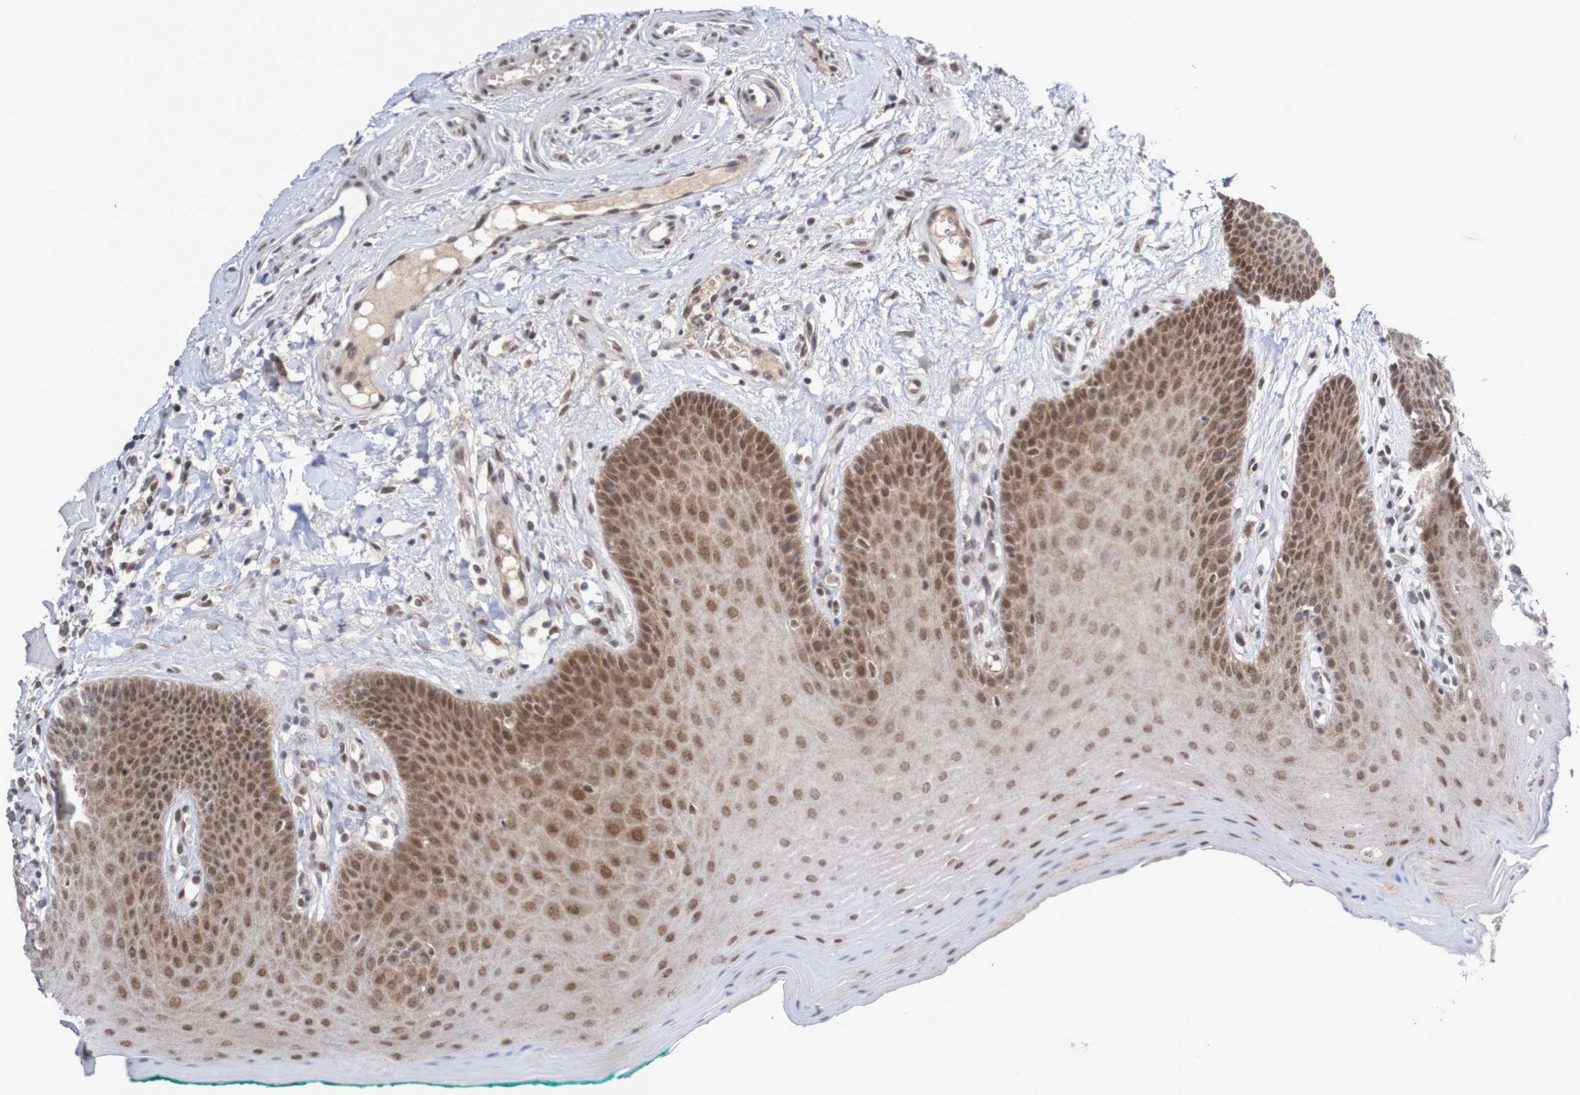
{"staining": {"intensity": "moderate", "quantity": ">75%", "location": "cytoplasmic/membranous,nuclear"}, "tissue": "oral mucosa", "cell_type": "Squamous epithelial cells", "image_type": "normal", "snomed": [{"axis": "morphology", "description": "Normal tissue, NOS"}, {"axis": "topography", "description": "Skeletal muscle"}, {"axis": "topography", "description": "Oral tissue"}], "caption": "Protein expression analysis of benign oral mucosa displays moderate cytoplasmic/membranous,nuclear positivity in about >75% of squamous epithelial cells.", "gene": "ITLN1", "patient": {"sex": "male", "age": 58}}